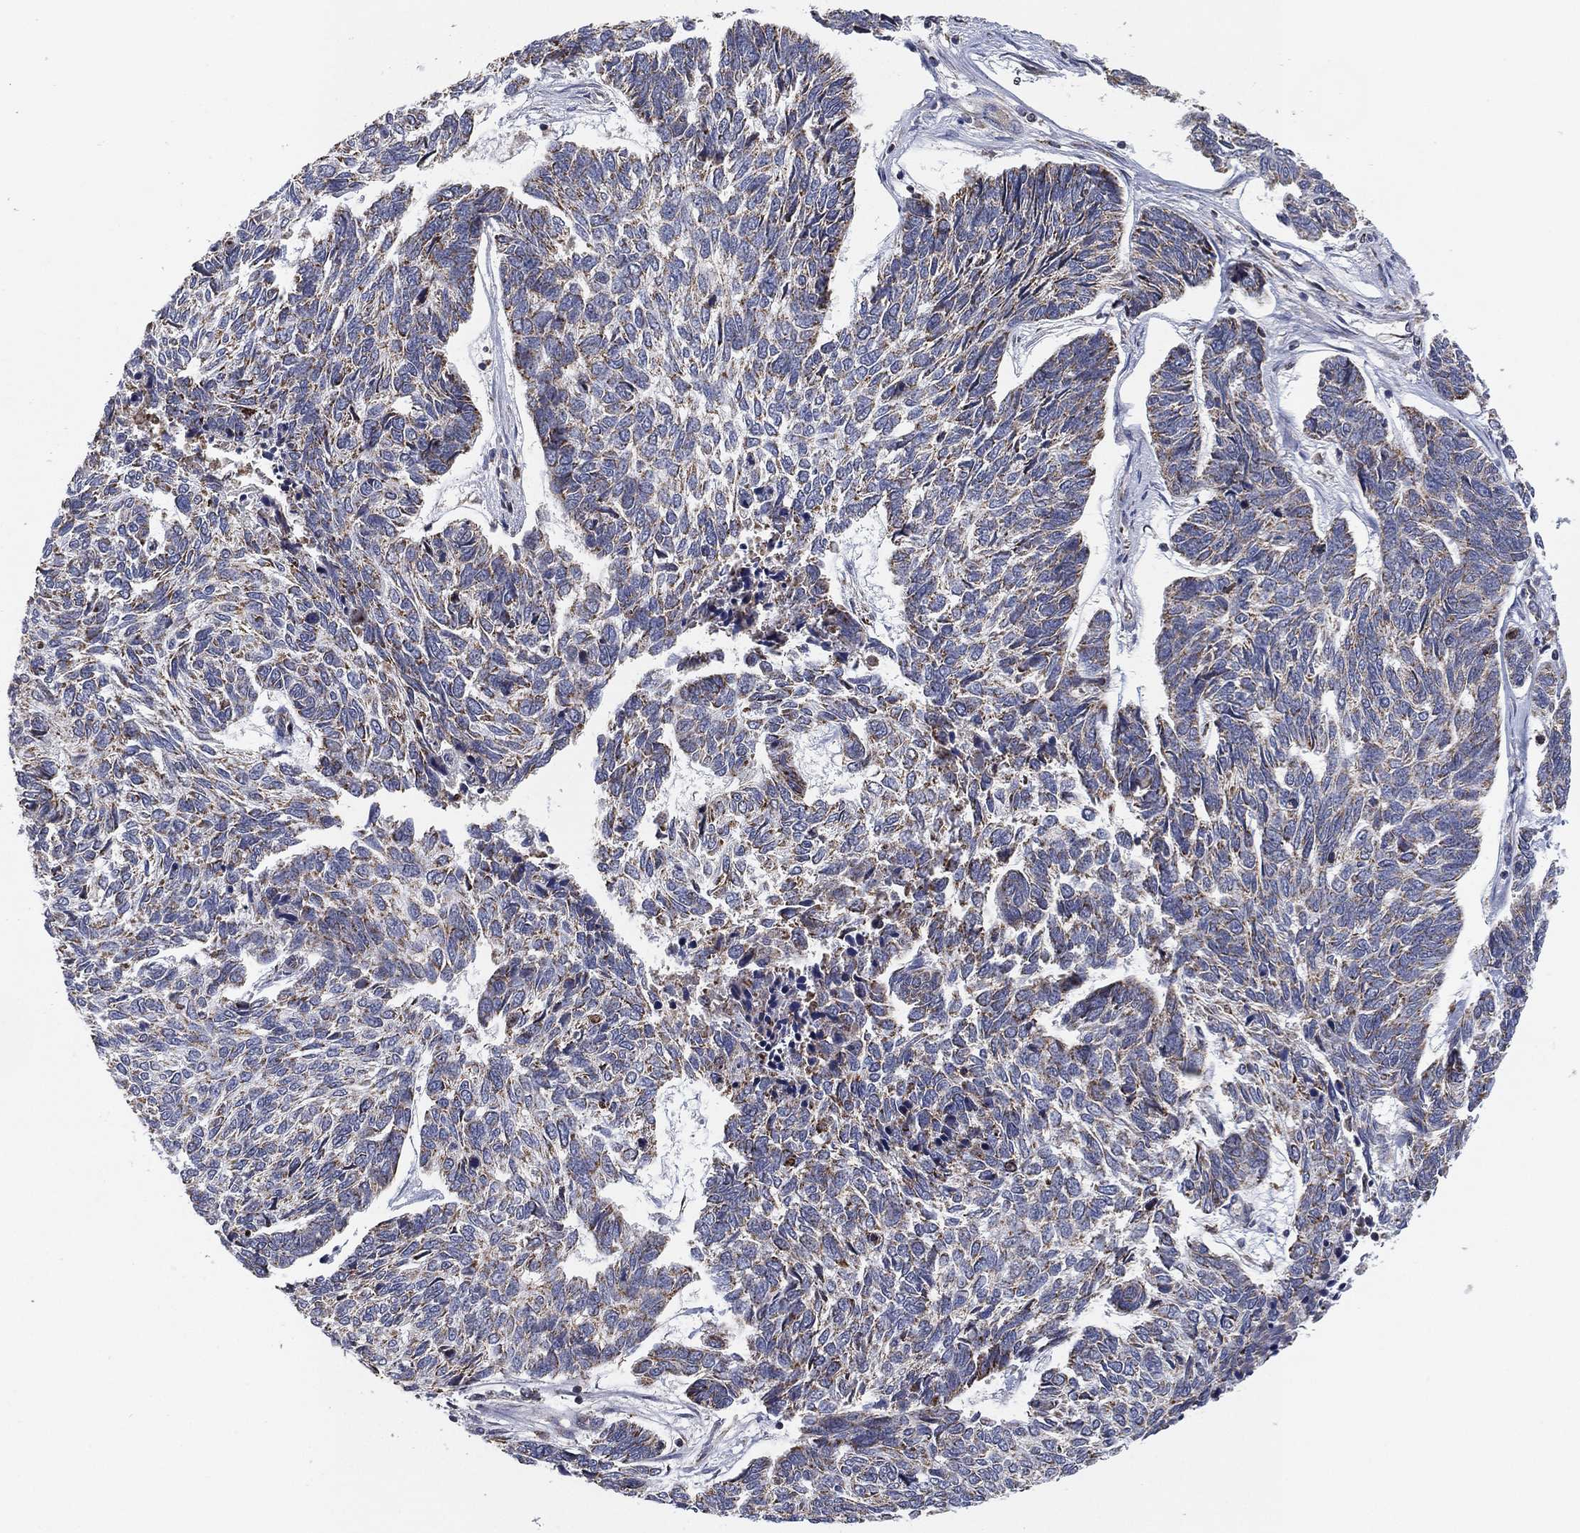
{"staining": {"intensity": "weak", "quantity": "25%-75%", "location": "cytoplasmic/membranous"}, "tissue": "skin cancer", "cell_type": "Tumor cells", "image_type": "cancer", "snomed": [{"axis": "morphology", "description": "Basal cell carcinoma"}, {"axis": "topography", "description": "Skin"}], "caption": "Protein expression analysis of human skin cancer reveals weak cytoplasmic/membranous staining in about 25%-75% of tumor cells.", "gene": "PSMG4", "patient": {"sex": "female", "age": 65}}